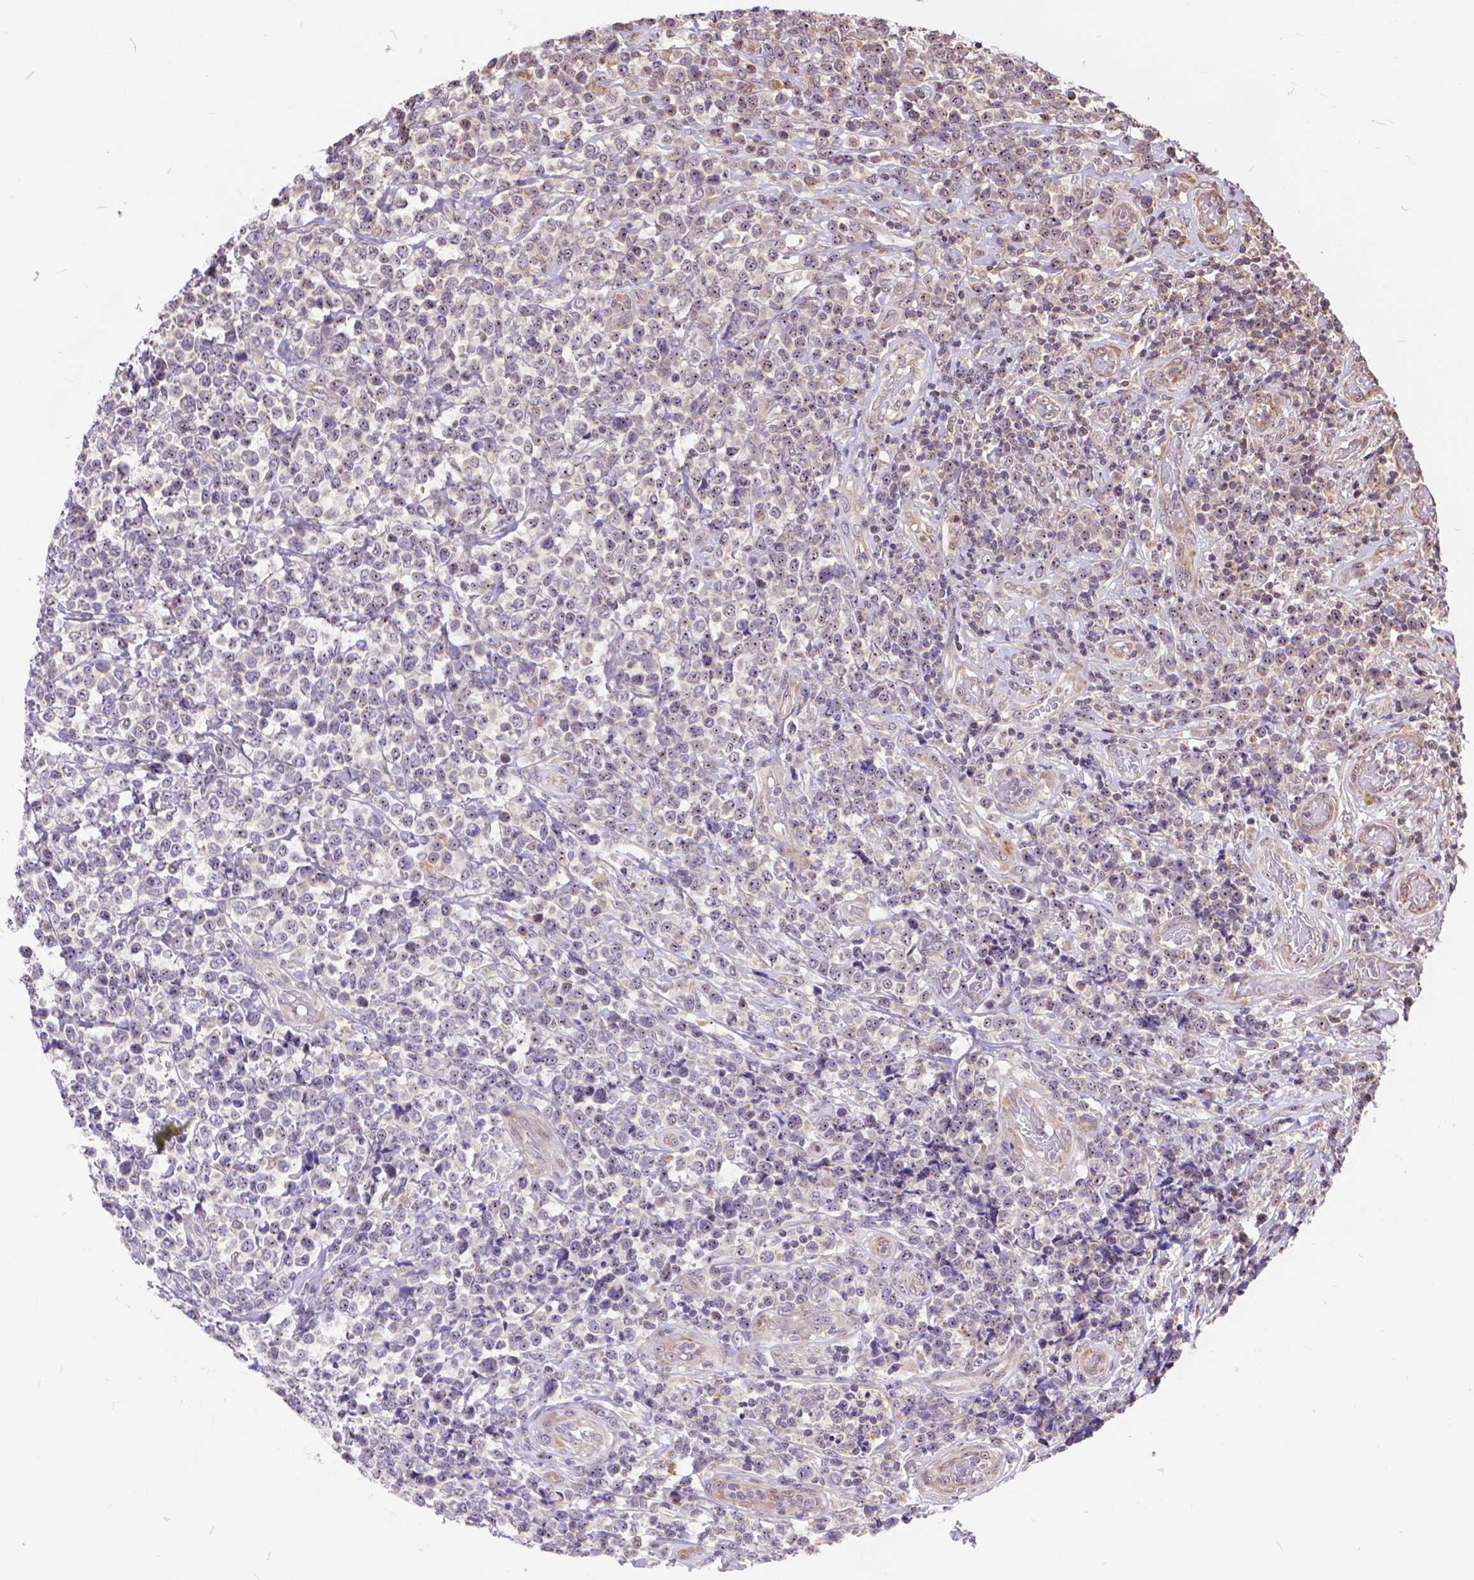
{"staining": {"intensity": "negative", "quantity": "none", "location": "none"}, "tissue": "lymphoma", "cell_type": "Tumor cells", "image_type": "cancer", "snomed": [{"axis": "morphology", "description": "Malignant lymphoma, non-Hodgkin's type, High grade"}, {"axis": "topography", "description": "Soft tissue"}], "caption": "An immunohistochemistry micrograph of high-grade malignant lymphoma, non-Hodgkin's type is shown. There is no staining in tumor cells of high-grade malignant lymphoma, non-Hodgkin's type.", "gene": "TMEM135", "patient": {"sex": "female", "age": 56}}